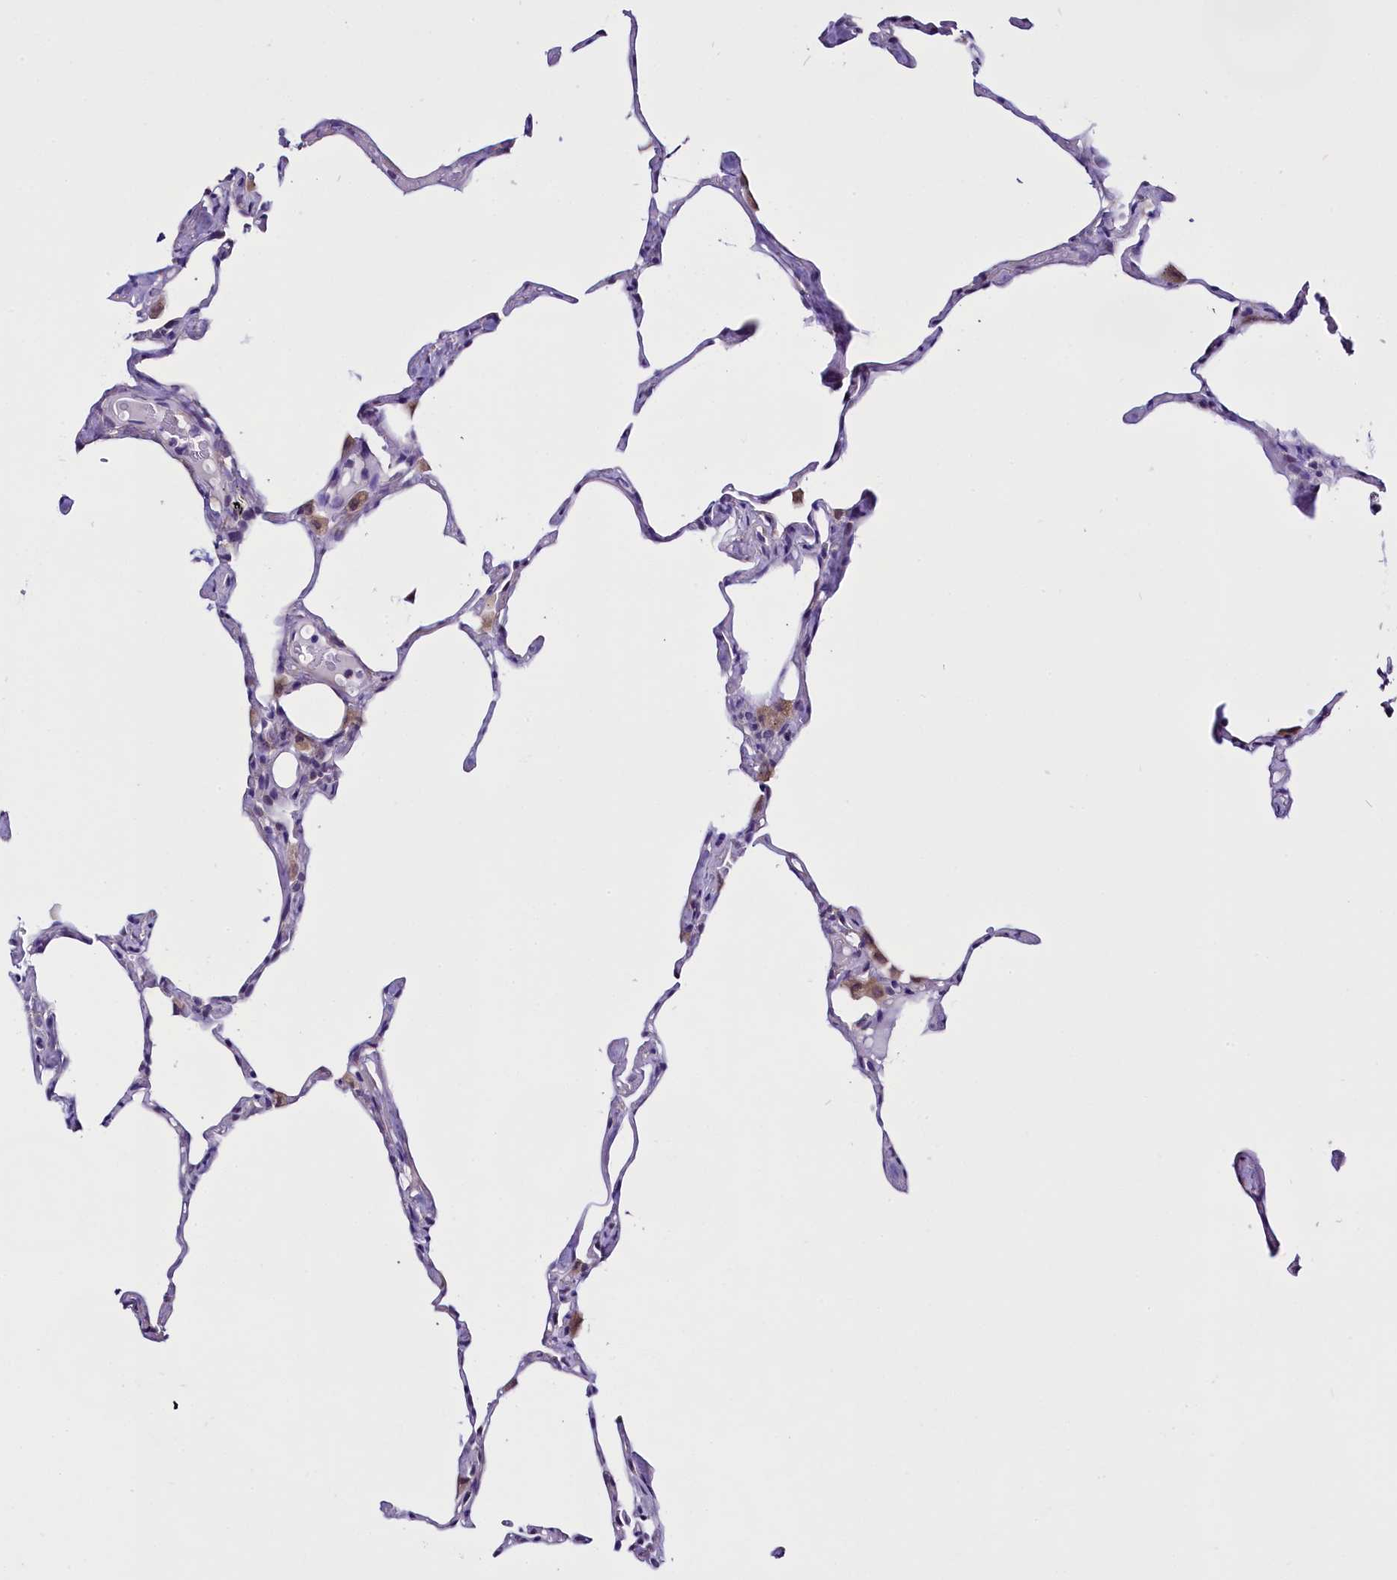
{"staining": {"intensity": "negative", "quantity": "none", "location": "none"}, "tissue": "lung", "cell_type": "Alveolar cells", "image_type": "normal", "snomed": [{"axis": "morphology", "description": "Normal tissue, NOS"}, {"axis": "topography", "description": "Lung"}], "caption": "Protein analysis of unremarkable lung demonstrates no significant staining in alveolar cells.", "gene": "UACA", "patient": {"sex": "male", "age": 65}}